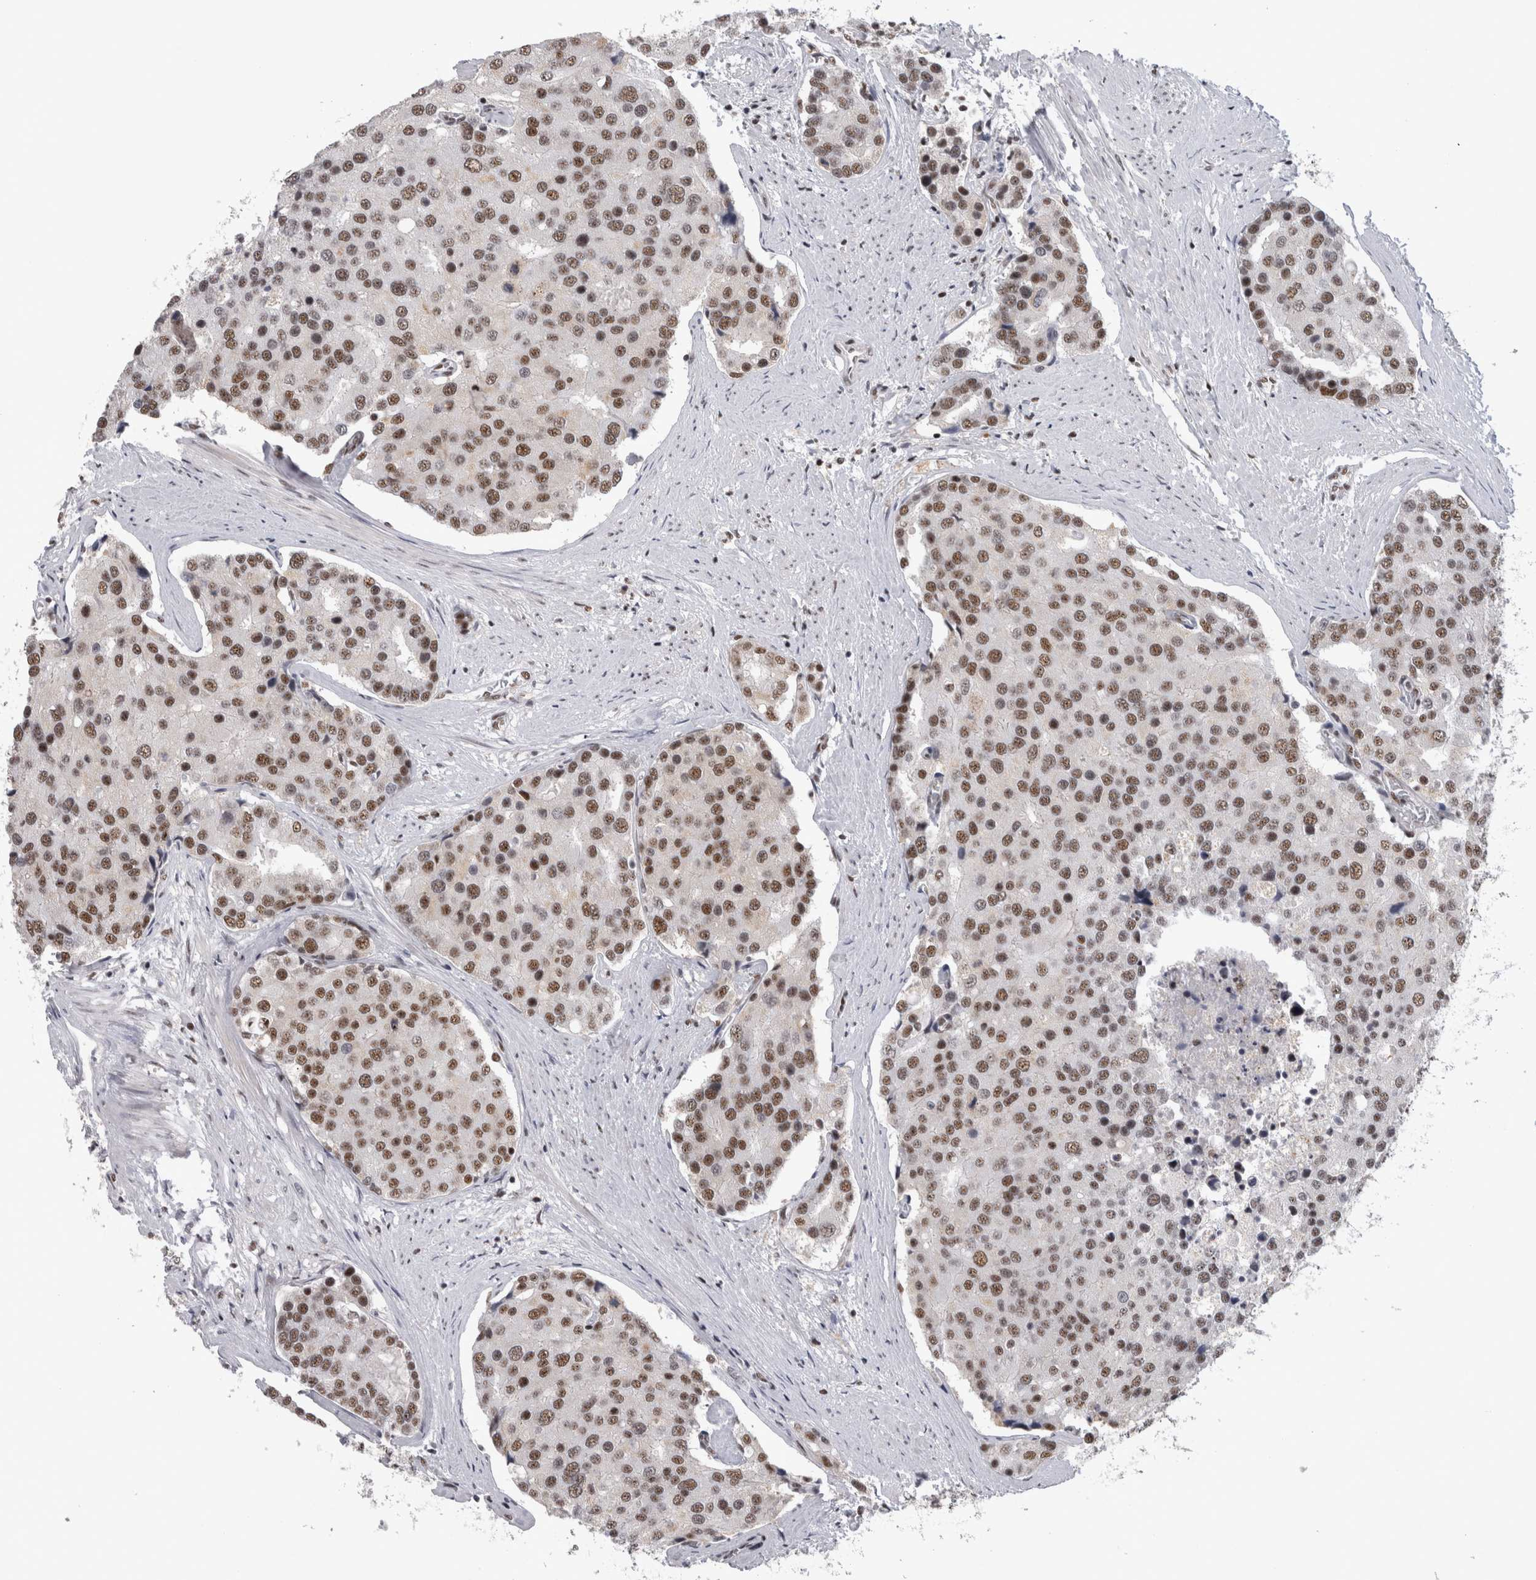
{"staining": {"intensity": "moderate", "quantity": "25%-75%", "location": "nuclear"}, "tissue": "prostate cancer", "cell_type": "Tumor cells", "image_type": "cancer", "snomed": [{"axis": "morphology", "description": "Adenocarcinoma, High grade"}, {"axis": "topography", "description": "Prostate"}], "caption": "Moderate nuclear protein staining is appreciated in about 25%-75% of tumor cells in prostate cancer.", "gene": "CDK11A", "patient": {"sex": "male", "age": 50}}